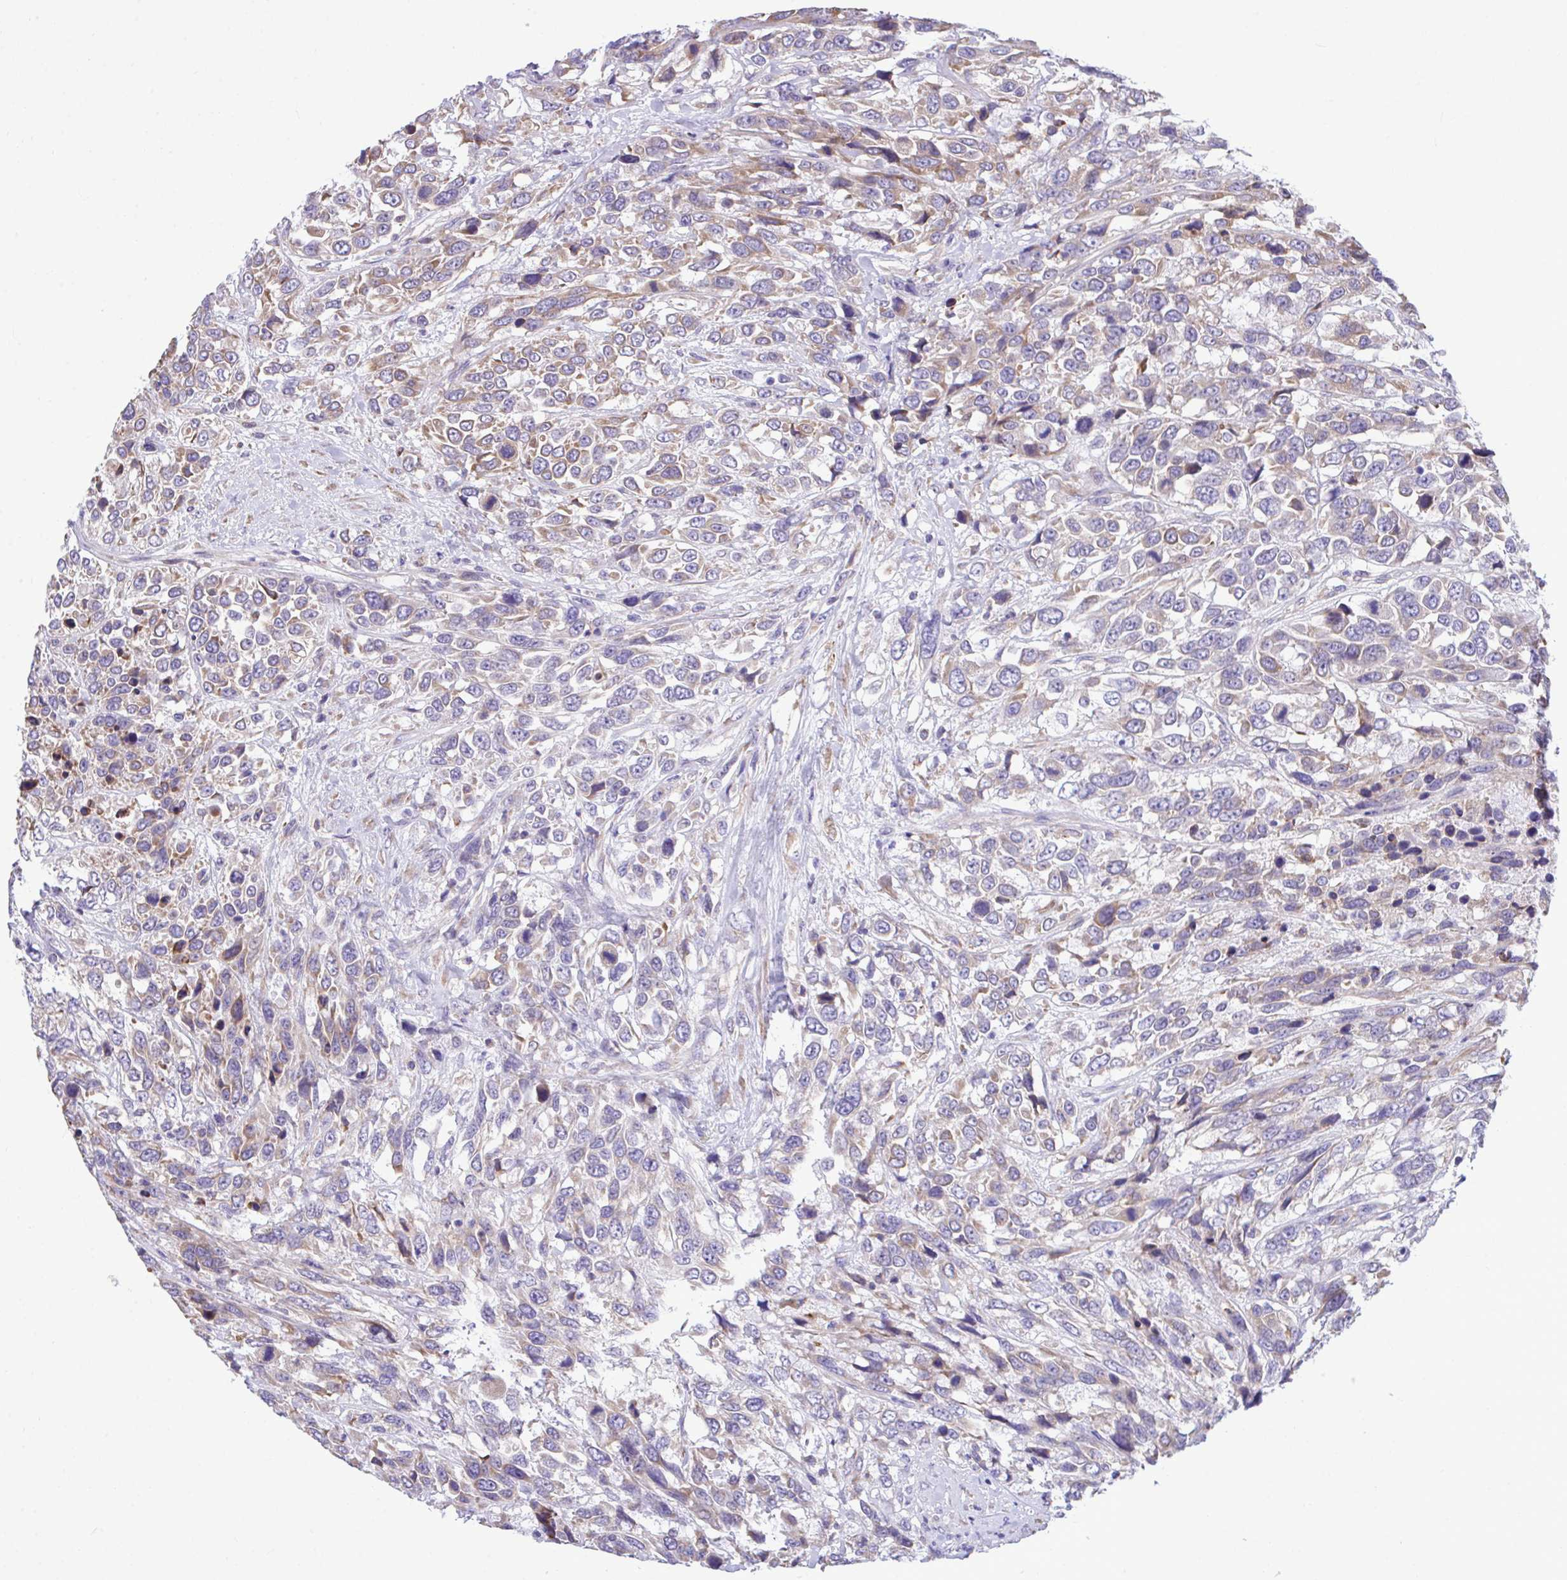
{"staining": {"intensity": "weak", "quantity": "25%-75%", "location": "cytoplasmic/membranous"}, "tissue": "urothelial cancer", "cell_type": "Tumor cells", "image_type": "cancer", "snomed": [{"axis": "morphology", "description": "Urothelial carcinoma, High grade"}, {"axis": "topography", "description": "Urinary bladder"}], "caption": "Immunohistochemical staining of human urothelial carcinoma (high-grade) demonstrates low levels of weak cytoplasmic/membranous protein staining in approximately 25%-75% of tumor cells. The staining is performed using DAB brown chromogen to label protein expression. The nuclei are counter-stained blue using hematoxylin.", "gene": "PIGK", "patient": {"sex": "female", "age": 70}}